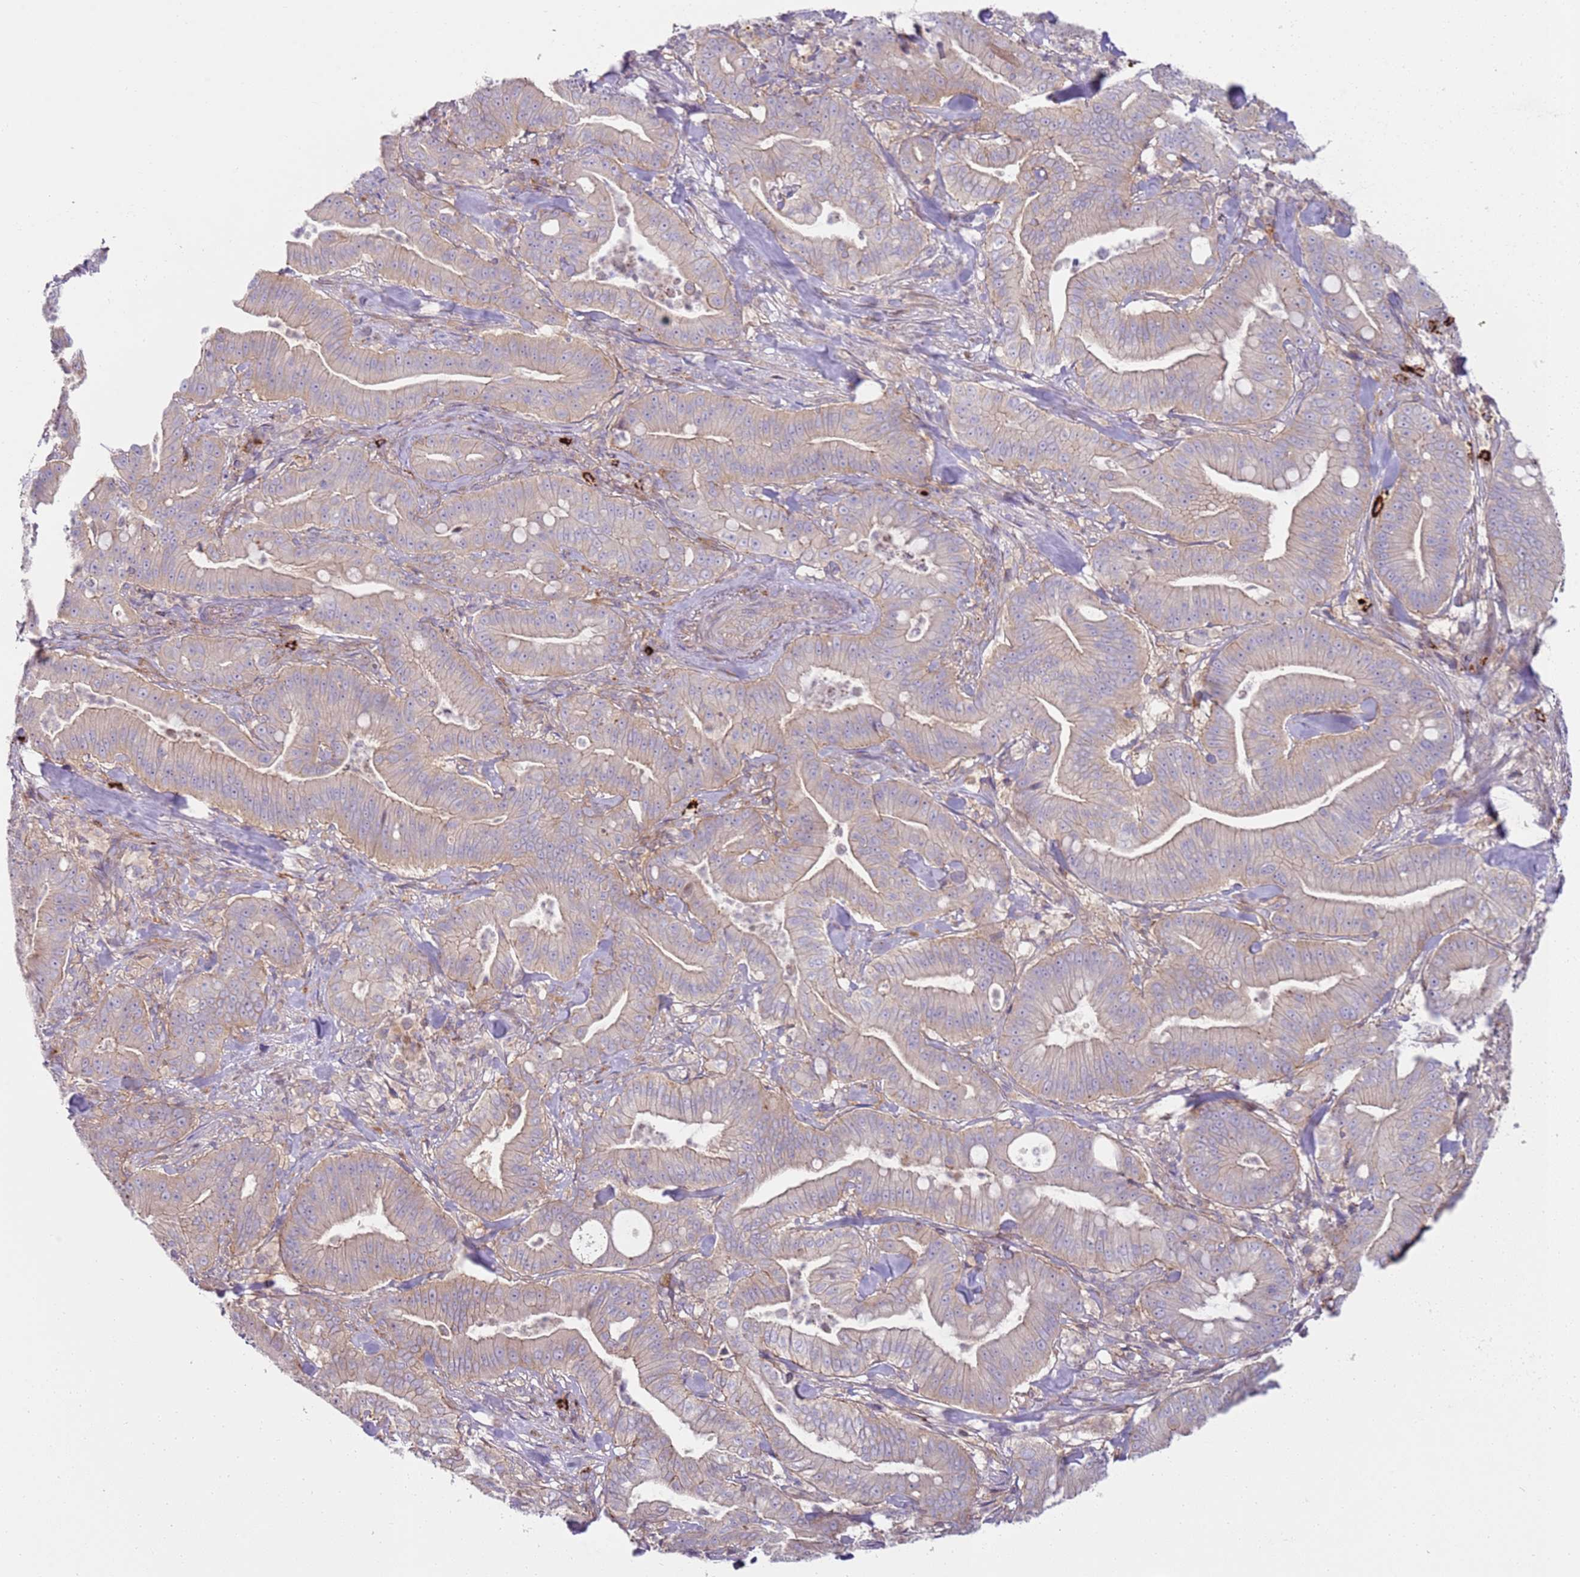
{"staining": {"intensity": "weak", "quantity": "<25%", "location": "cytoplasmic/membranous"}, "tissue": "pancreatic cancer", "cell_type": "Tumor cells", "image_type": "cancer", "snomed": [{"axis": "morphology", "description": "Adenocarcinoma, NOS"}, {"axis": "topography", "description": "Pancreas"}], "caption": "Pancreatic adenocarcinoma was stained to show a protein in brown. There is no significant positivity in tumor cells.", "gene": "FPR1", "patient": {"sex": "male", "age": 71}}